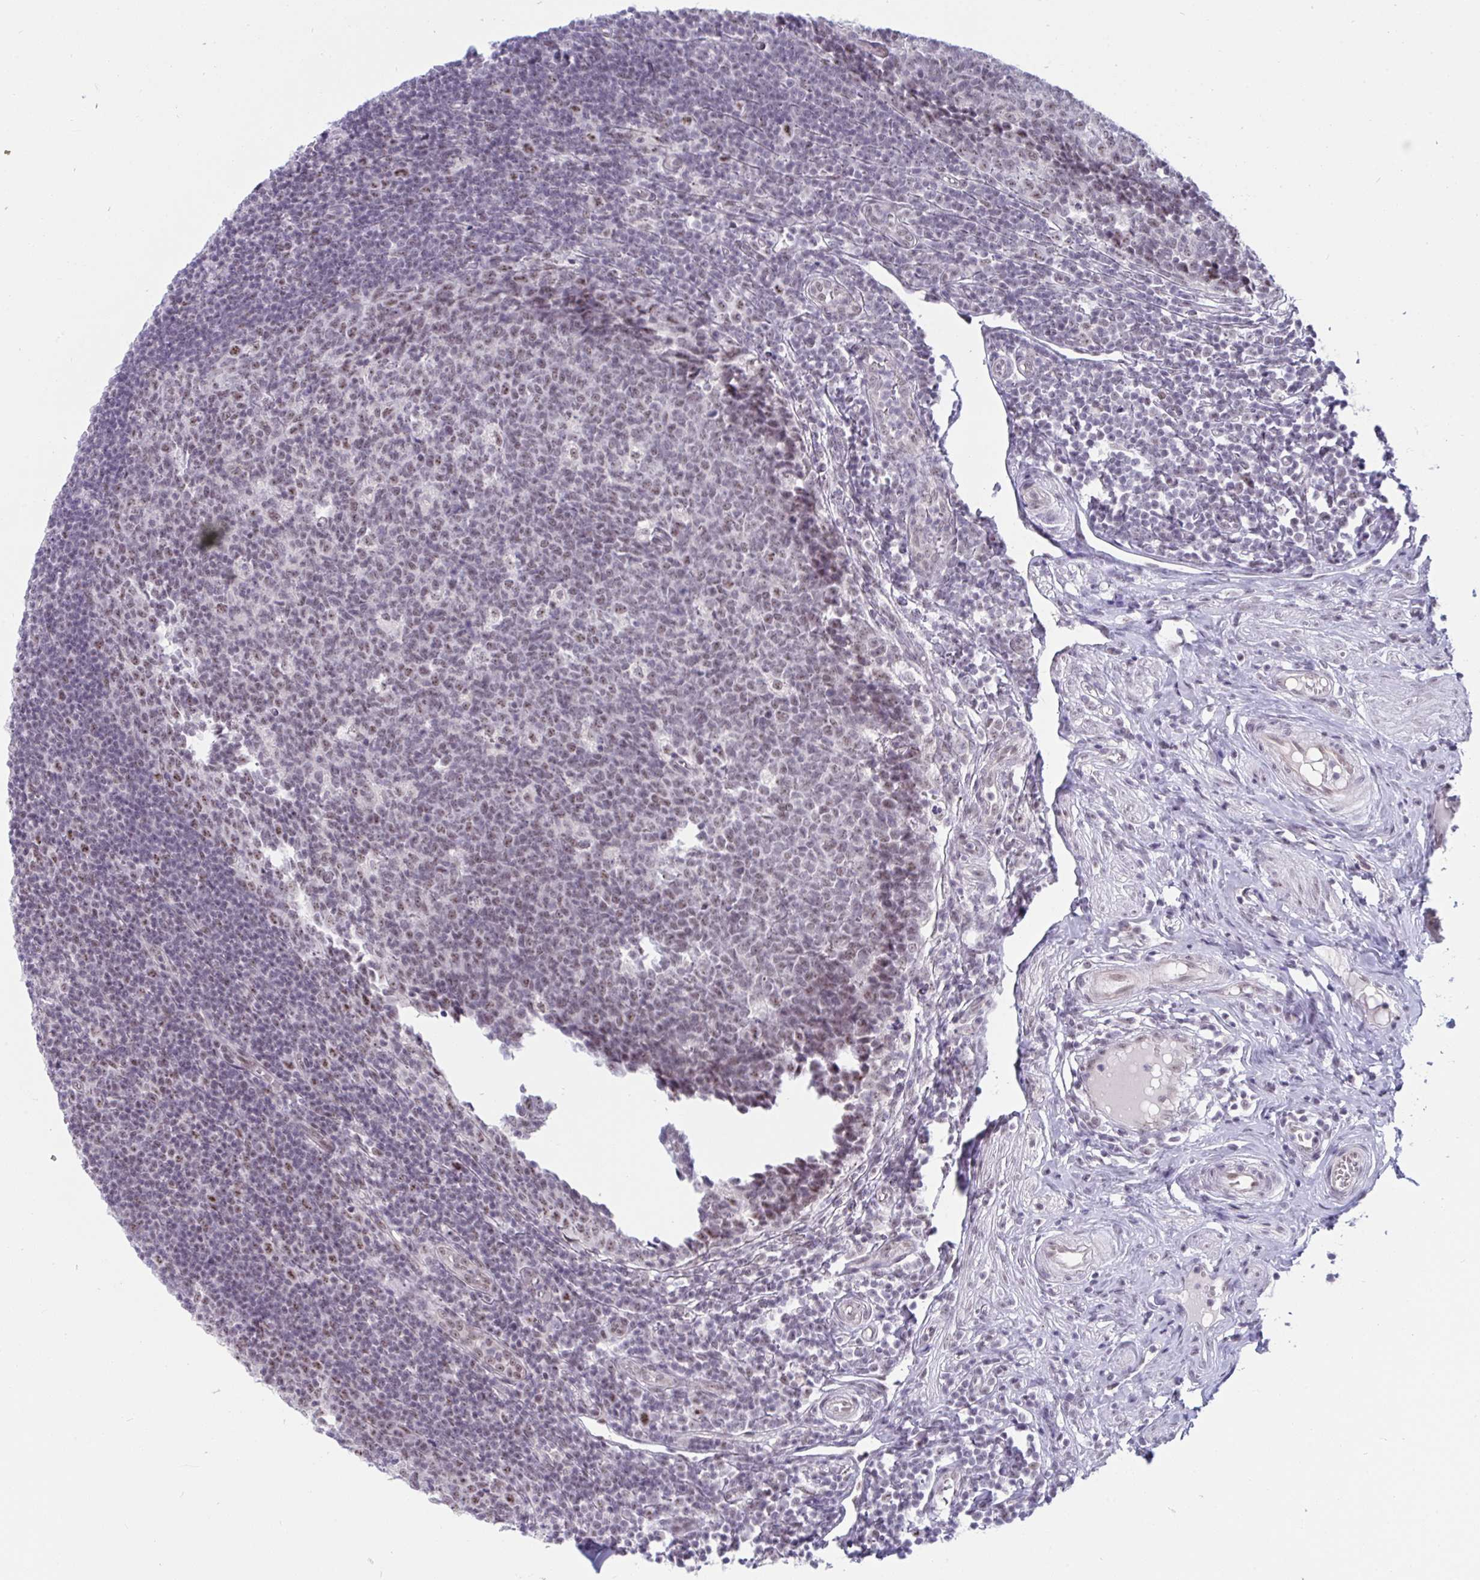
{"staining": {"intensity": "weak", "quantity": "25%-75%", "location": "cytoplasmic/membranous,nuclear"}, "tissue": "appendix", "cell_type": "Glandular cells", "image_type": "normal", "snomed": [{"axis": "morphology", "description": "Normal tissue, NOS"}, {"axis": "topography", "description": "Appendix"}], "caption": "IHC of benign appendix displays low levels of weak cytoplasmic/membranous,nuclear staining in about 25%-75% of glandular cells.", "gene": "PRR14", "patient": {"sex": "male", "age": 18}}